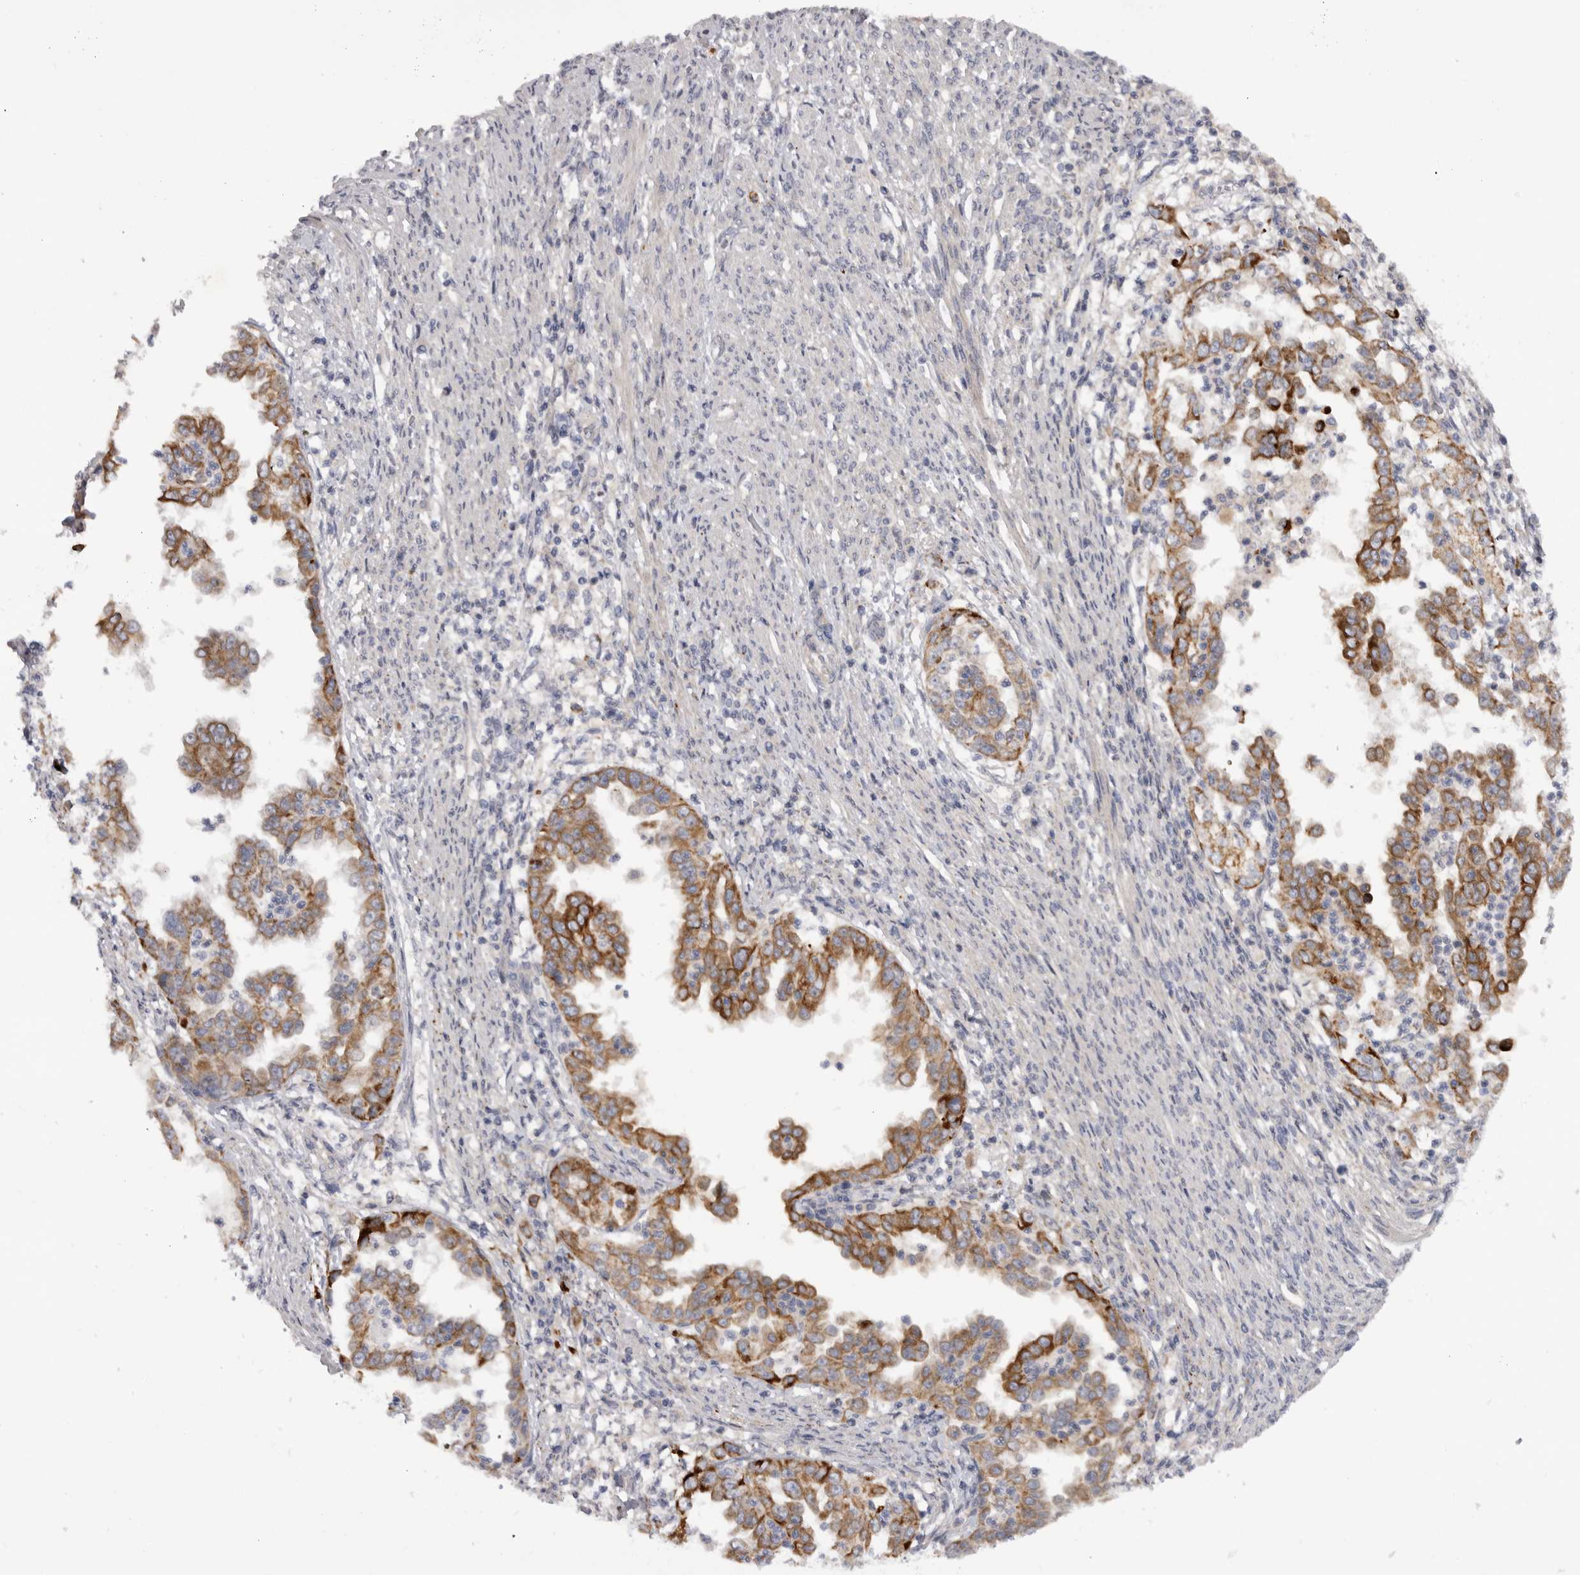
{"staining": {"intensity": "moderate", "quantity": ">75%", "location": "cytoplasmic/membranous"}, "tissue": "endometrial cancer", "cell_type": "Tumor cells", "image_type": "cancer", "snomed": [{"axis": "morphology", "description": "Adenocarcinoma, NOS"}, {"axis": "topography", "description": "Endometrium"}], "caption": "Protein staining of endometrial cancer (adenocarcinoma) tissue displays moderate cytoplasmic/membranous staining in about >75% of tumor cells. (IHC, brightfield microscopy, high magnification).", "gene": "DHDDS", "patient": {"sex": "female", "age": 85}}